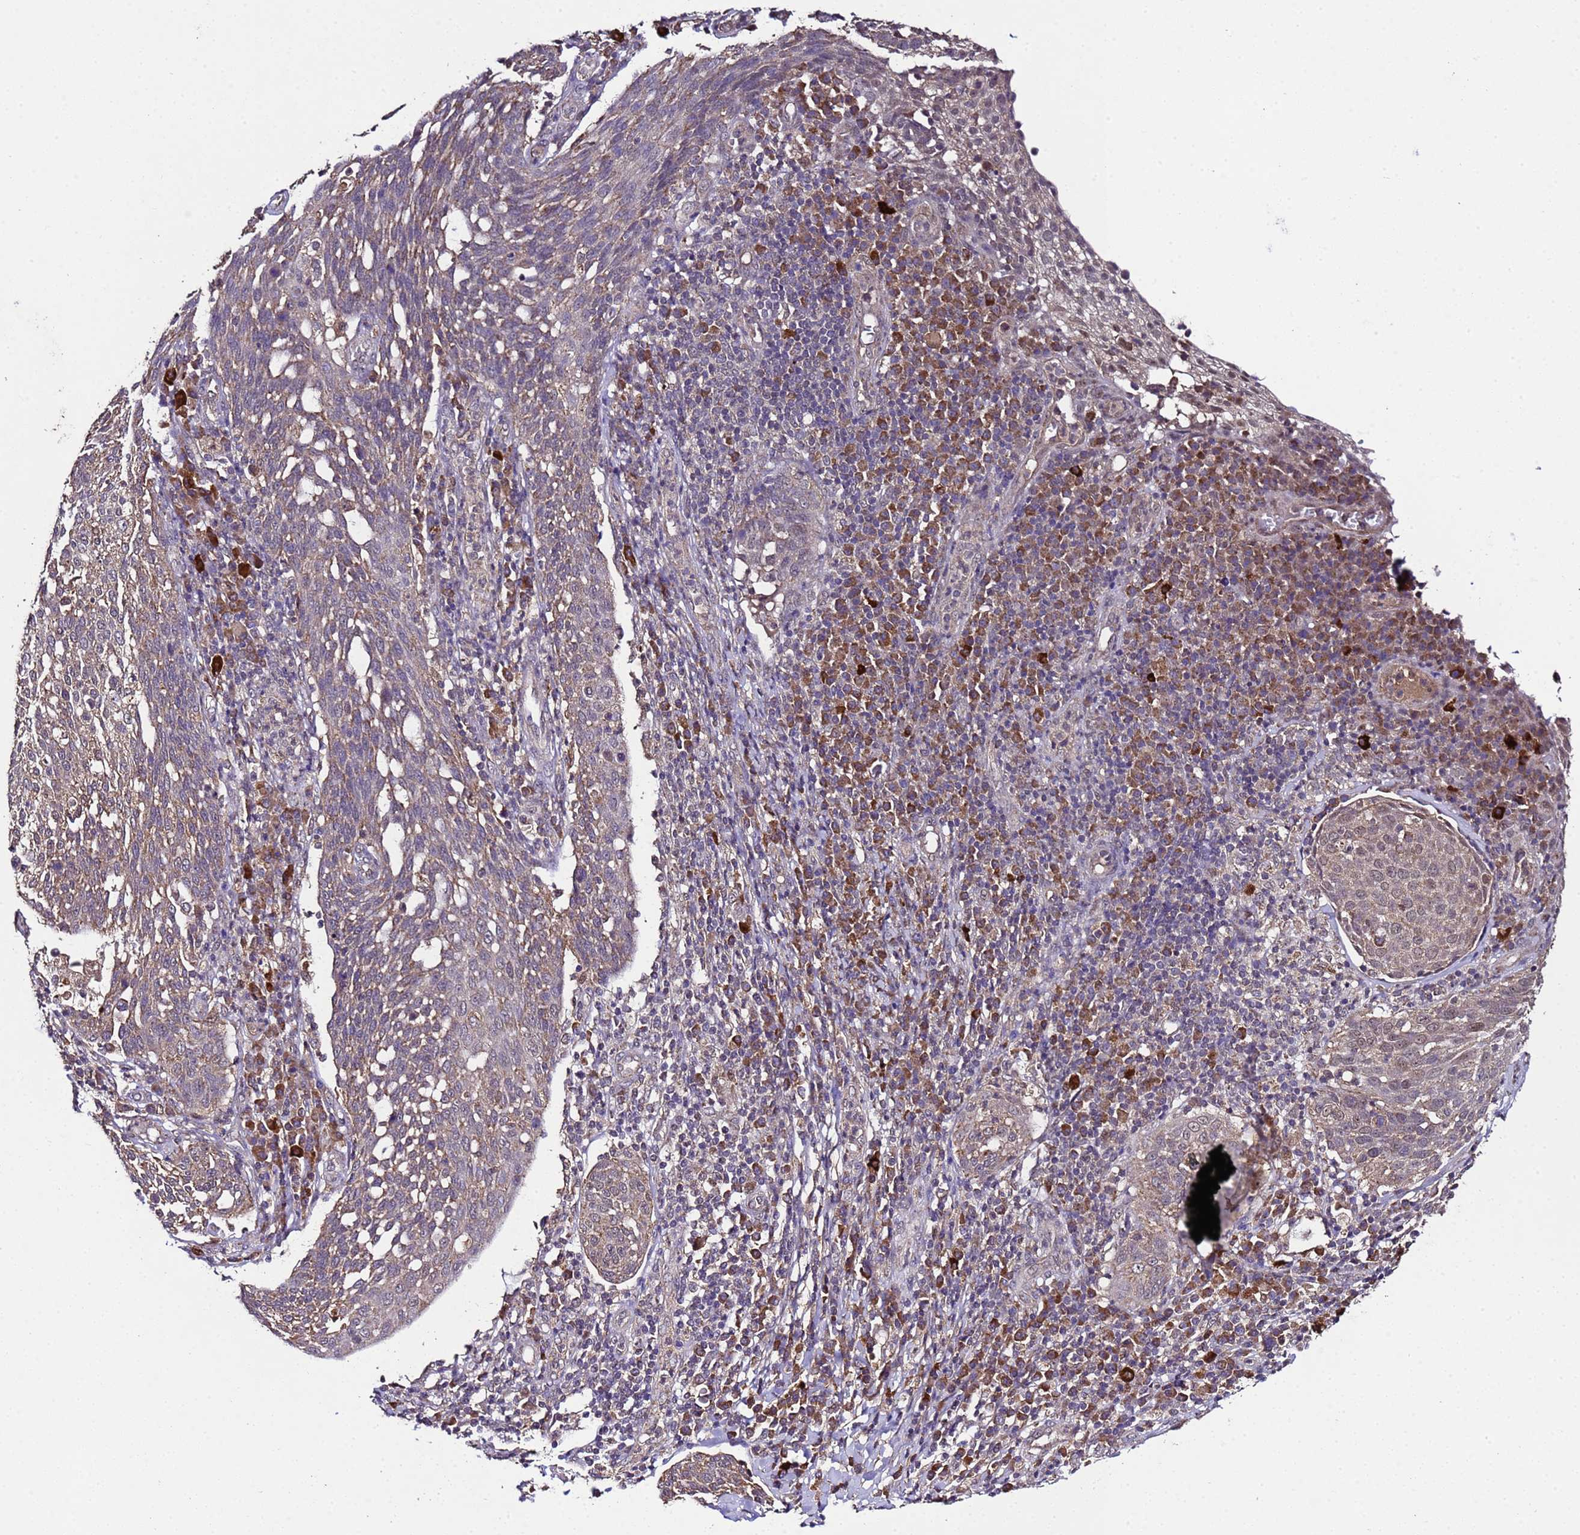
{"staining": {"intensity": "moderate", "quantity": "<25%", "location": "cytoplasmic/membranous"}, "tissue": "cervical cancer", "cell_type": "Tumor cells", "image_type": "cancer", "snomed": [{"axis": "morphology", "description": "Squamous cell carcinoma, NOS"}, {"axis": "topography", "description": "Cervix"}], "caption": "The immunohistochemical stain highlights moderate cytoplasmic/membranous staining in tumor cells of cervical cancer (squamous cell carcinoma) tissue.", "gene": "HSPBAP1", "patient": {"sex": "female", "age": 34}}